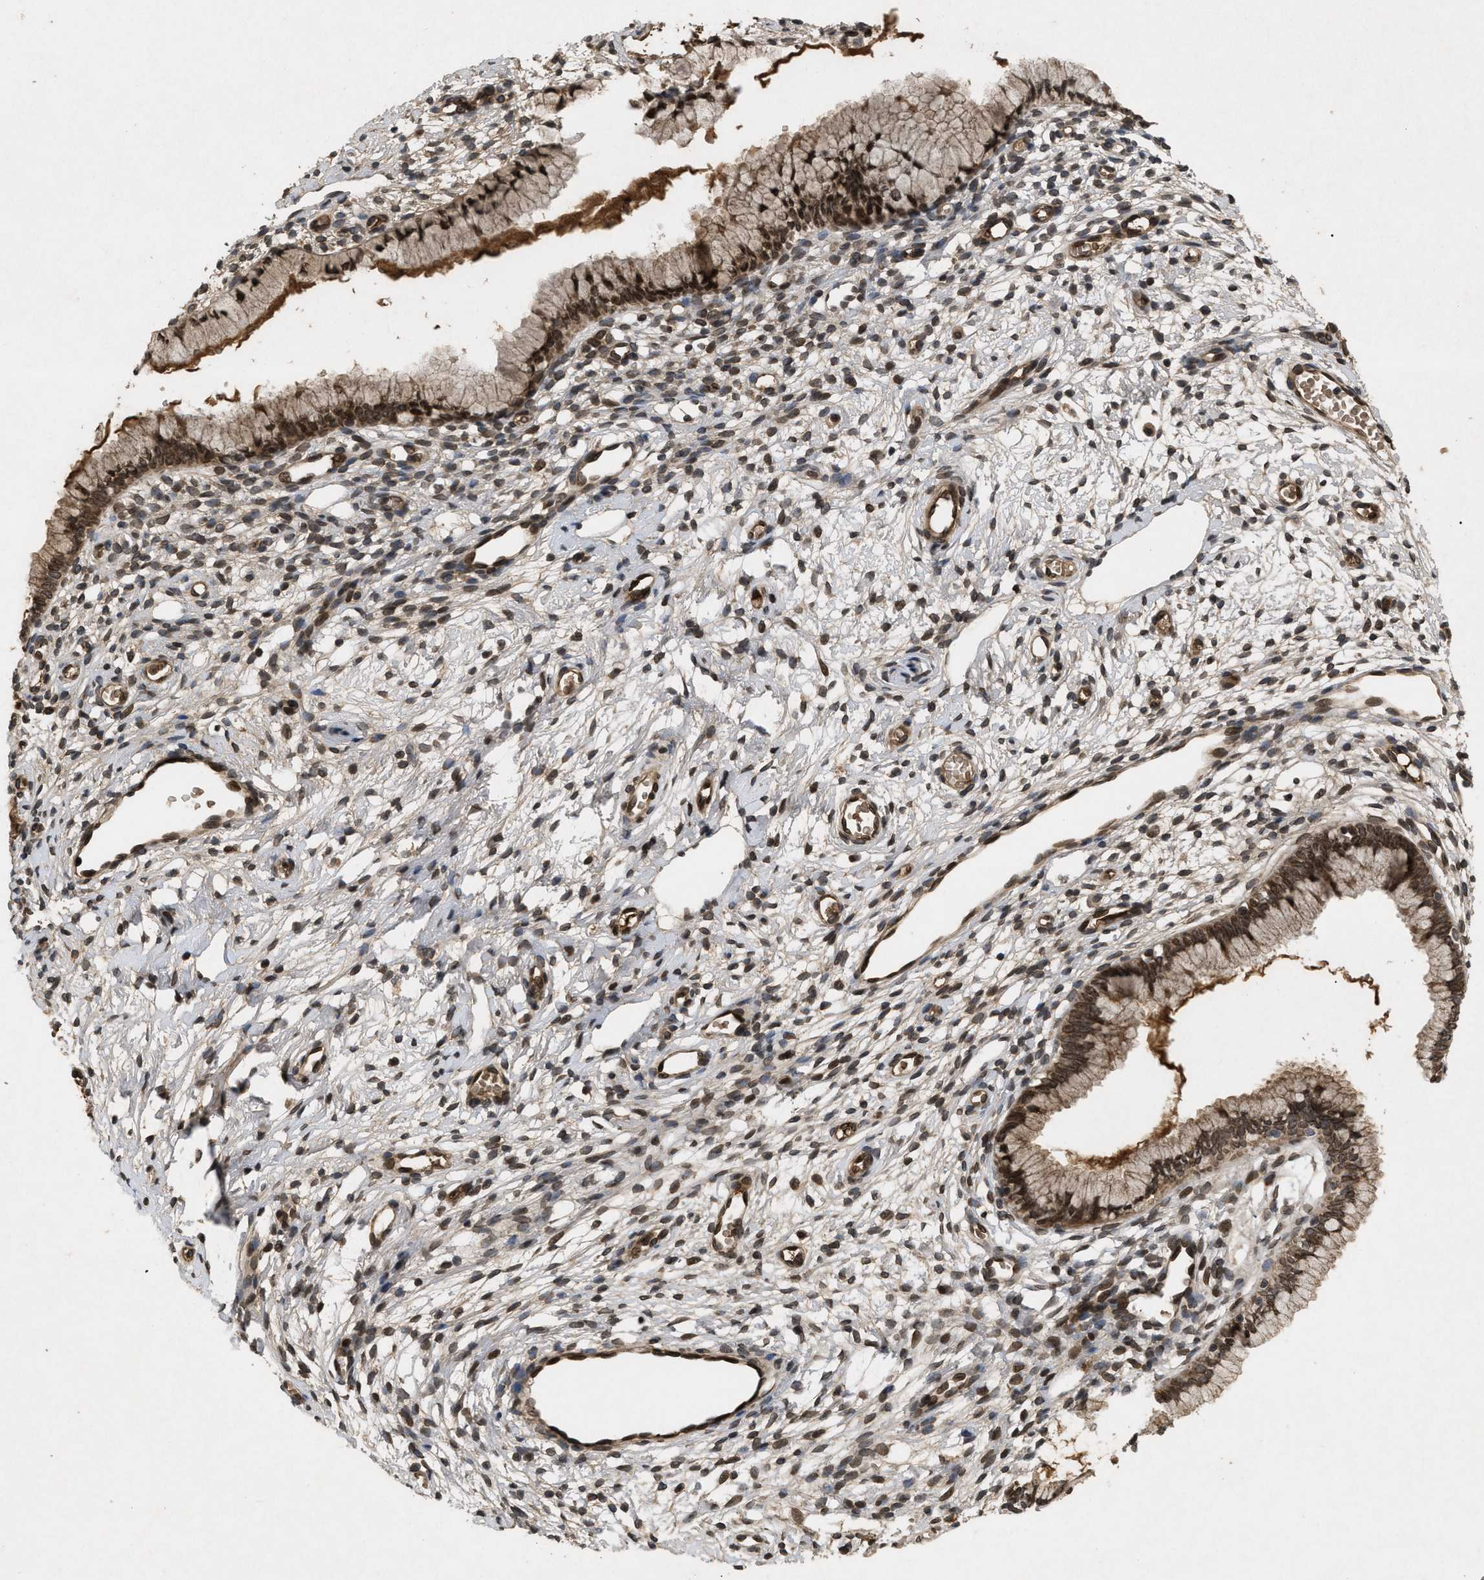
{"staining": {"intensity": "strong", "quantity": ">75%", "location": "nuclear"}, "tissue": "cervix", "cell_type": "Glandular cells", "image_type": "normal", "snomed": [{"axis": "morphology", "description": "Normal tissue, NOS"}, {"axis": "topography", "description": "Cervix"}], "caption": "The micrograph displays immunohistochemical staining of benign cervix. There is strong nuclear expression is present in about >75% of glandular cells. Using DAB (brown) and hematoxylin (blue) stains, captured at high magnification using brightfield microscopy.", "gene": "CRY1", "patient": {"sex": "female", "age": 65}}